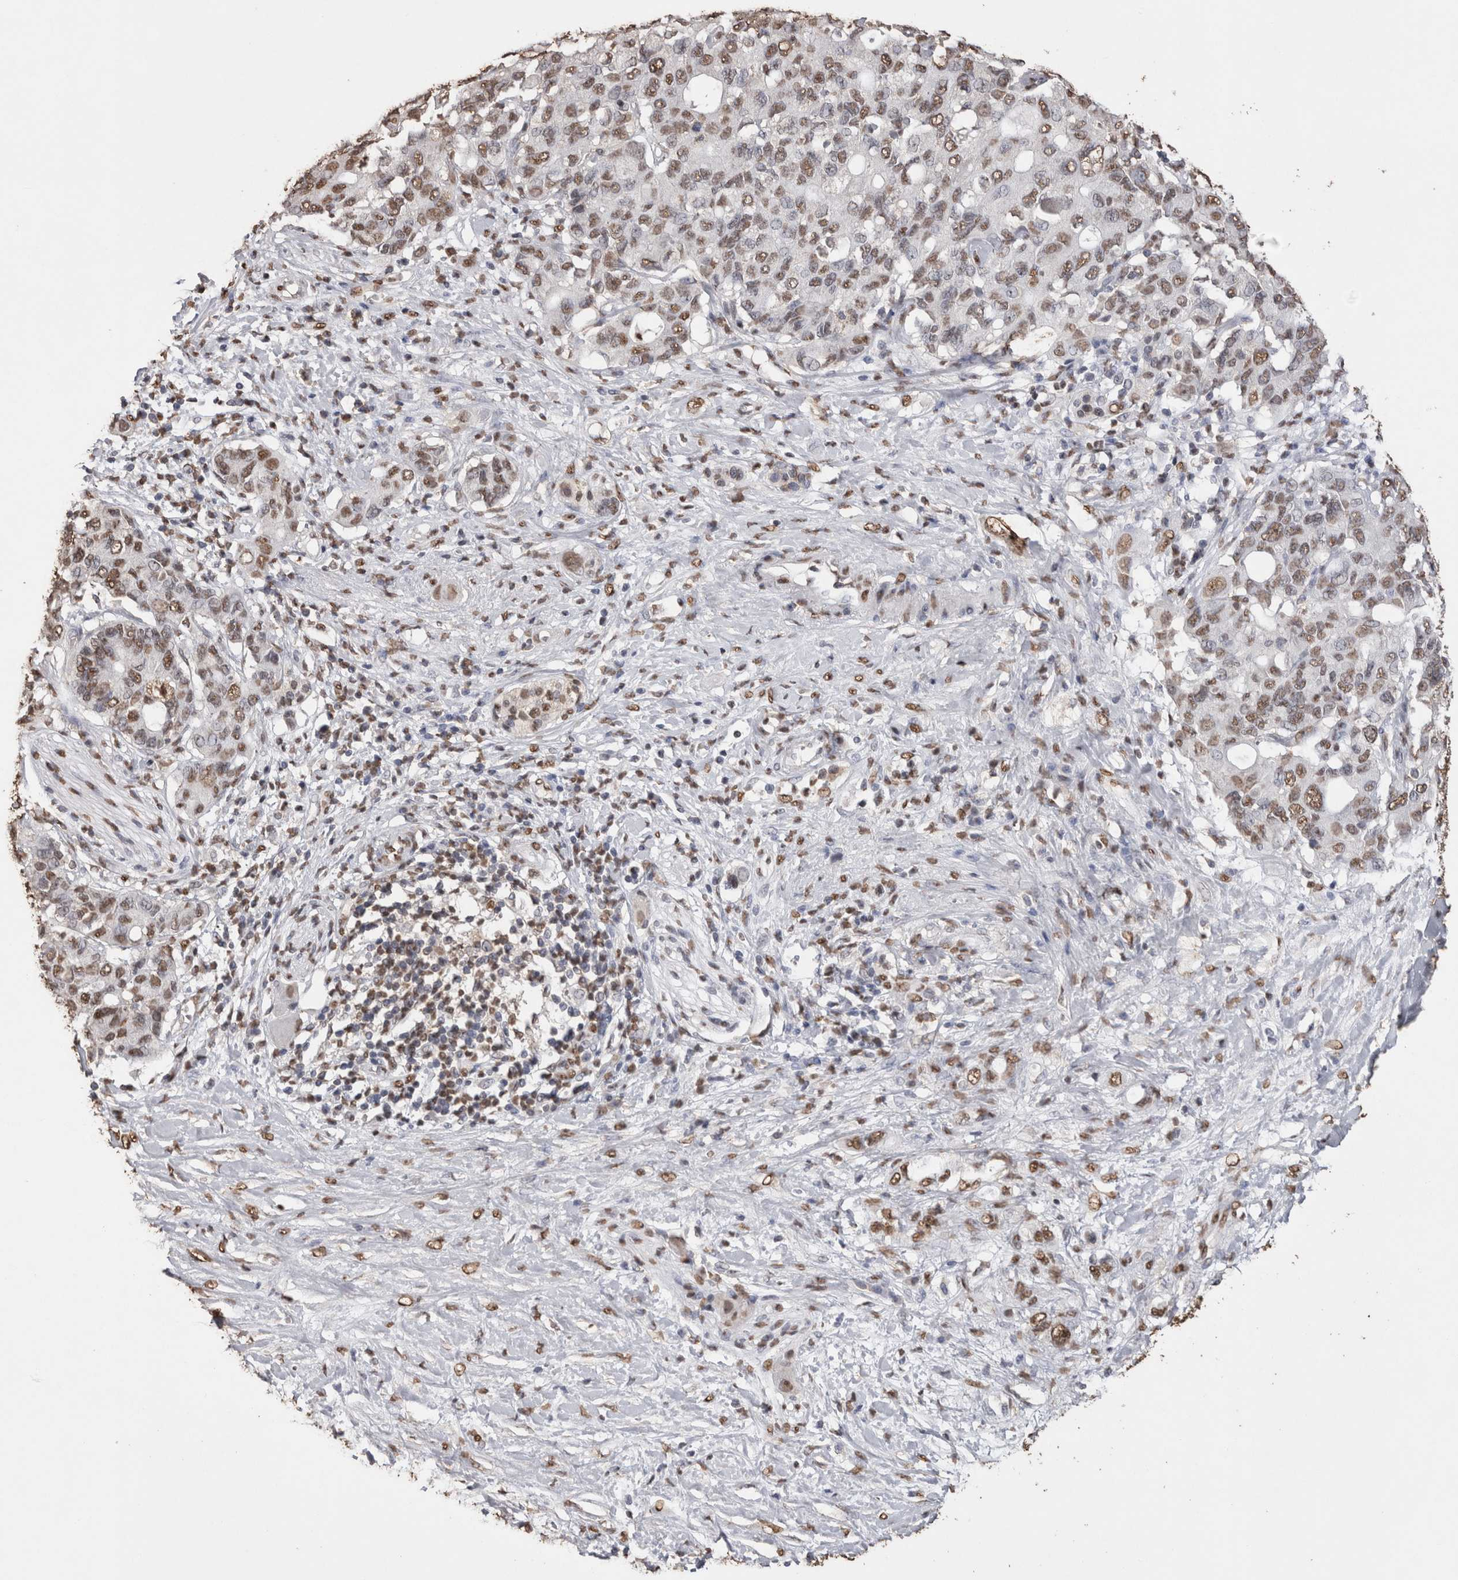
{"staining": {"intensity": "moderate", "quantity": ">75%", "location": "nuclear"}, "tissue": "pancreatic cancer", "cell_type": "Tumor cells", "image_type": "cancer", "snomed": [{"axis": "morphology", "description": "Adenocarcinoma, NOS"}, {"axis": "topography", "description": "Pancreas"}], "caption": "Brown immunohistochemical staining in pancreatic cancer exhibits moderate nuclear positivity in approximately >75% of tumor cells.", "gene": "NTHL1", "patient": {"sex": "female", "age": 56}}